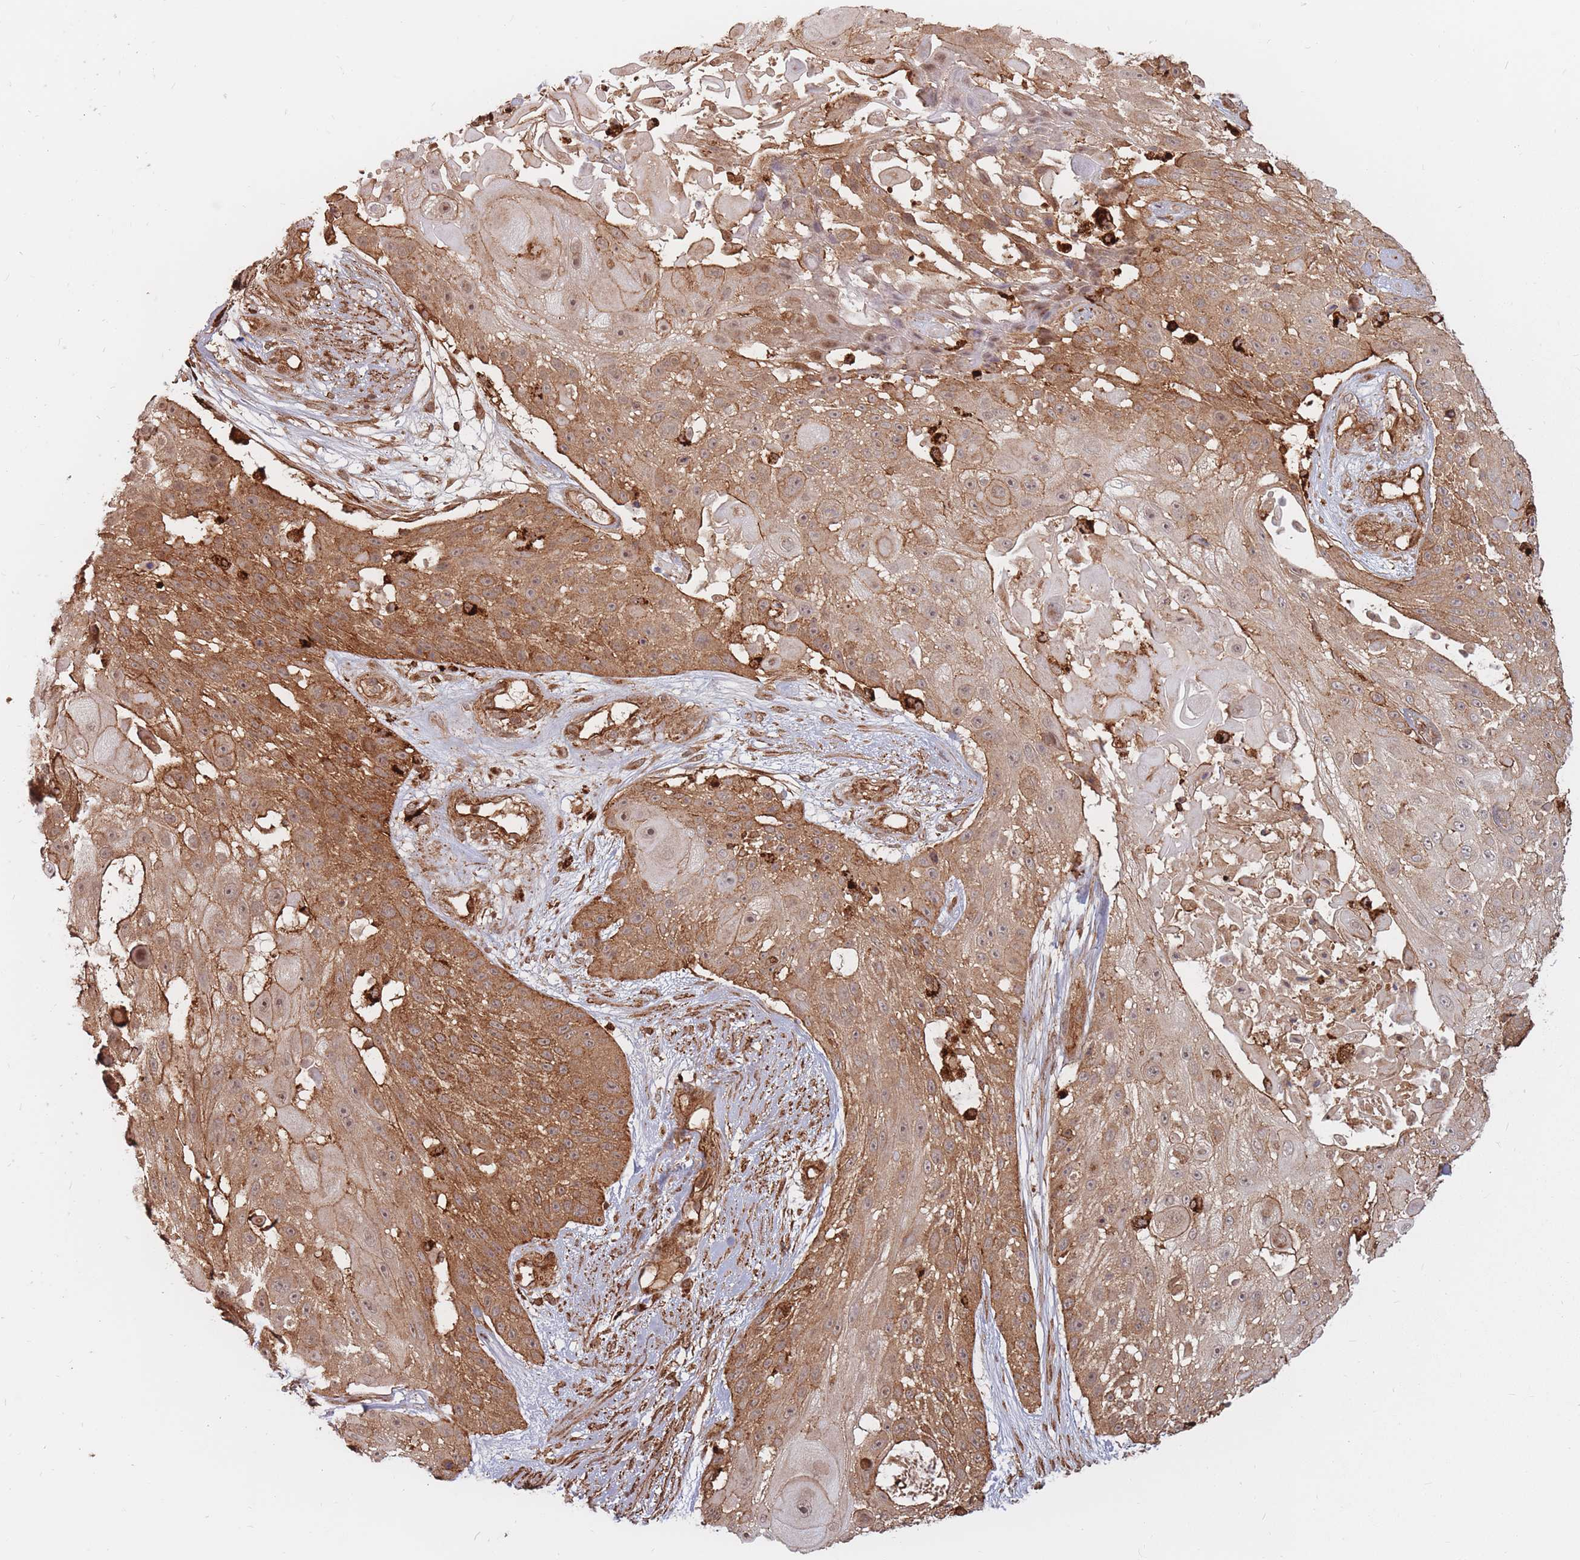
{"staining": {"intensity": "moderate", "quantity": ">75%", "location": "cytoplasmic/membranous"}, "tissue": "skin cancer", "cell_type": "Tumor cells", "image_type": "cancer", "snomed": [{"axis": "morphology", "description": "Squamous cell carcinoma, NOS"}, {"axis": "topography", "description": "Skin"}], "caption": "Immunohistochemistry (IHC) (DAB (3,3'-diaminobenzidine)) staining of squamous cell carcinoma (skin) shows moderate cytoplasmic/membranous protein expression in approximately >75% of tumor cells.", "gene": "RASSF2", "patient": {"sex": "female", "age": 86}}